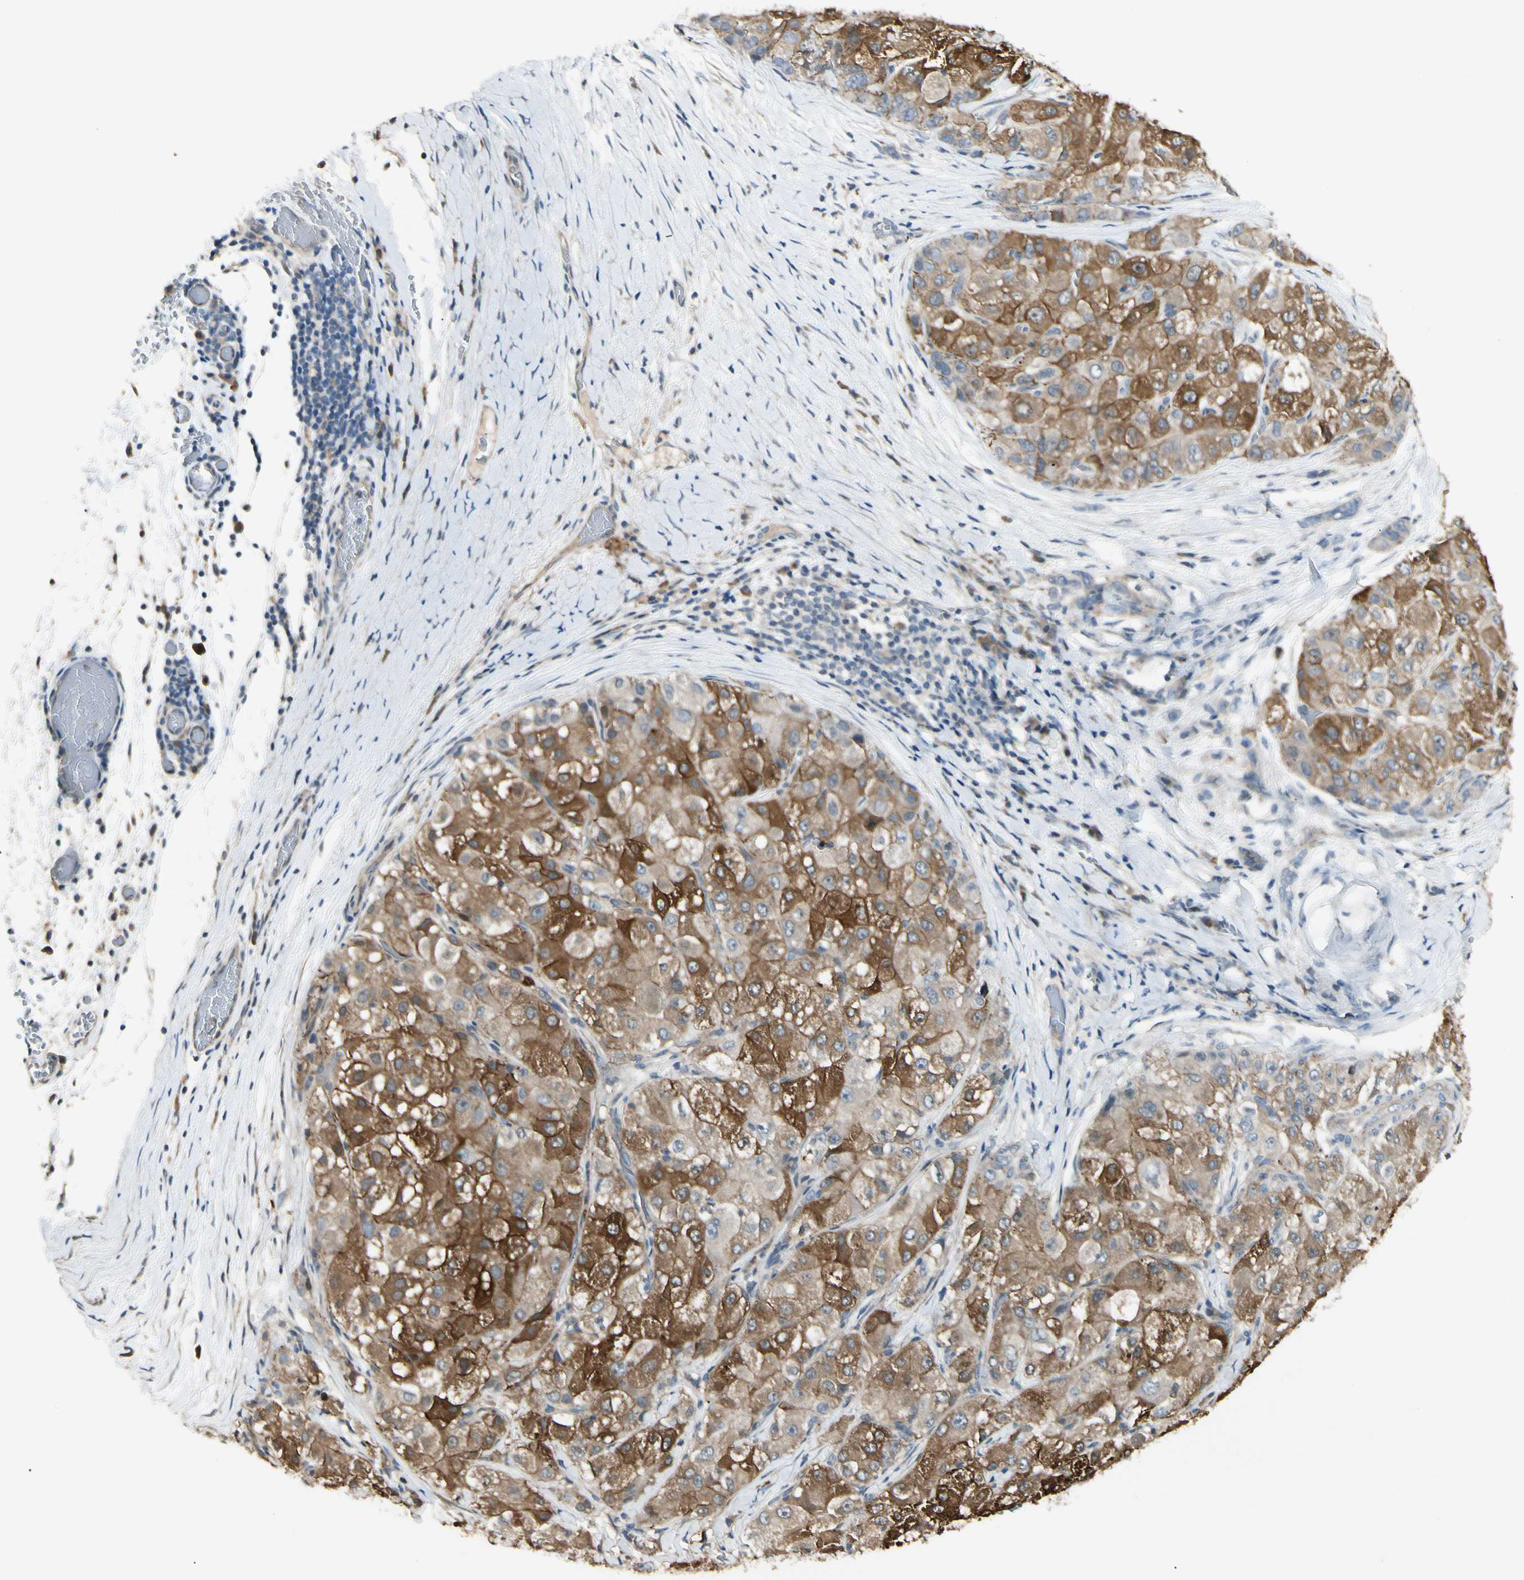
{"staining": {"intensity": "moderate", "quantity": ">75%", "location": "cytoplasmic/membranous"}, "tissue": "liver cancer", "cell_type": "Tumor cells", "image_type": "cancer", "snomed": [{"axis": "morphology", "description": "Carcinoma, Hepatocellular, NOS"}, {"axis": "topography", "description": "Liver"}], "caption": "Protein staining of liver hepatocellular carcinoma tissue exhibits moderate cytoplasmic/membranous staining in about >75% of tumor cells. (DAB (3,3'-diaminobenzidine) IHC with brightfield microscopy, high magnification).", "gene": "P3H2", "patient": {"sex": "male", "age": 80}}